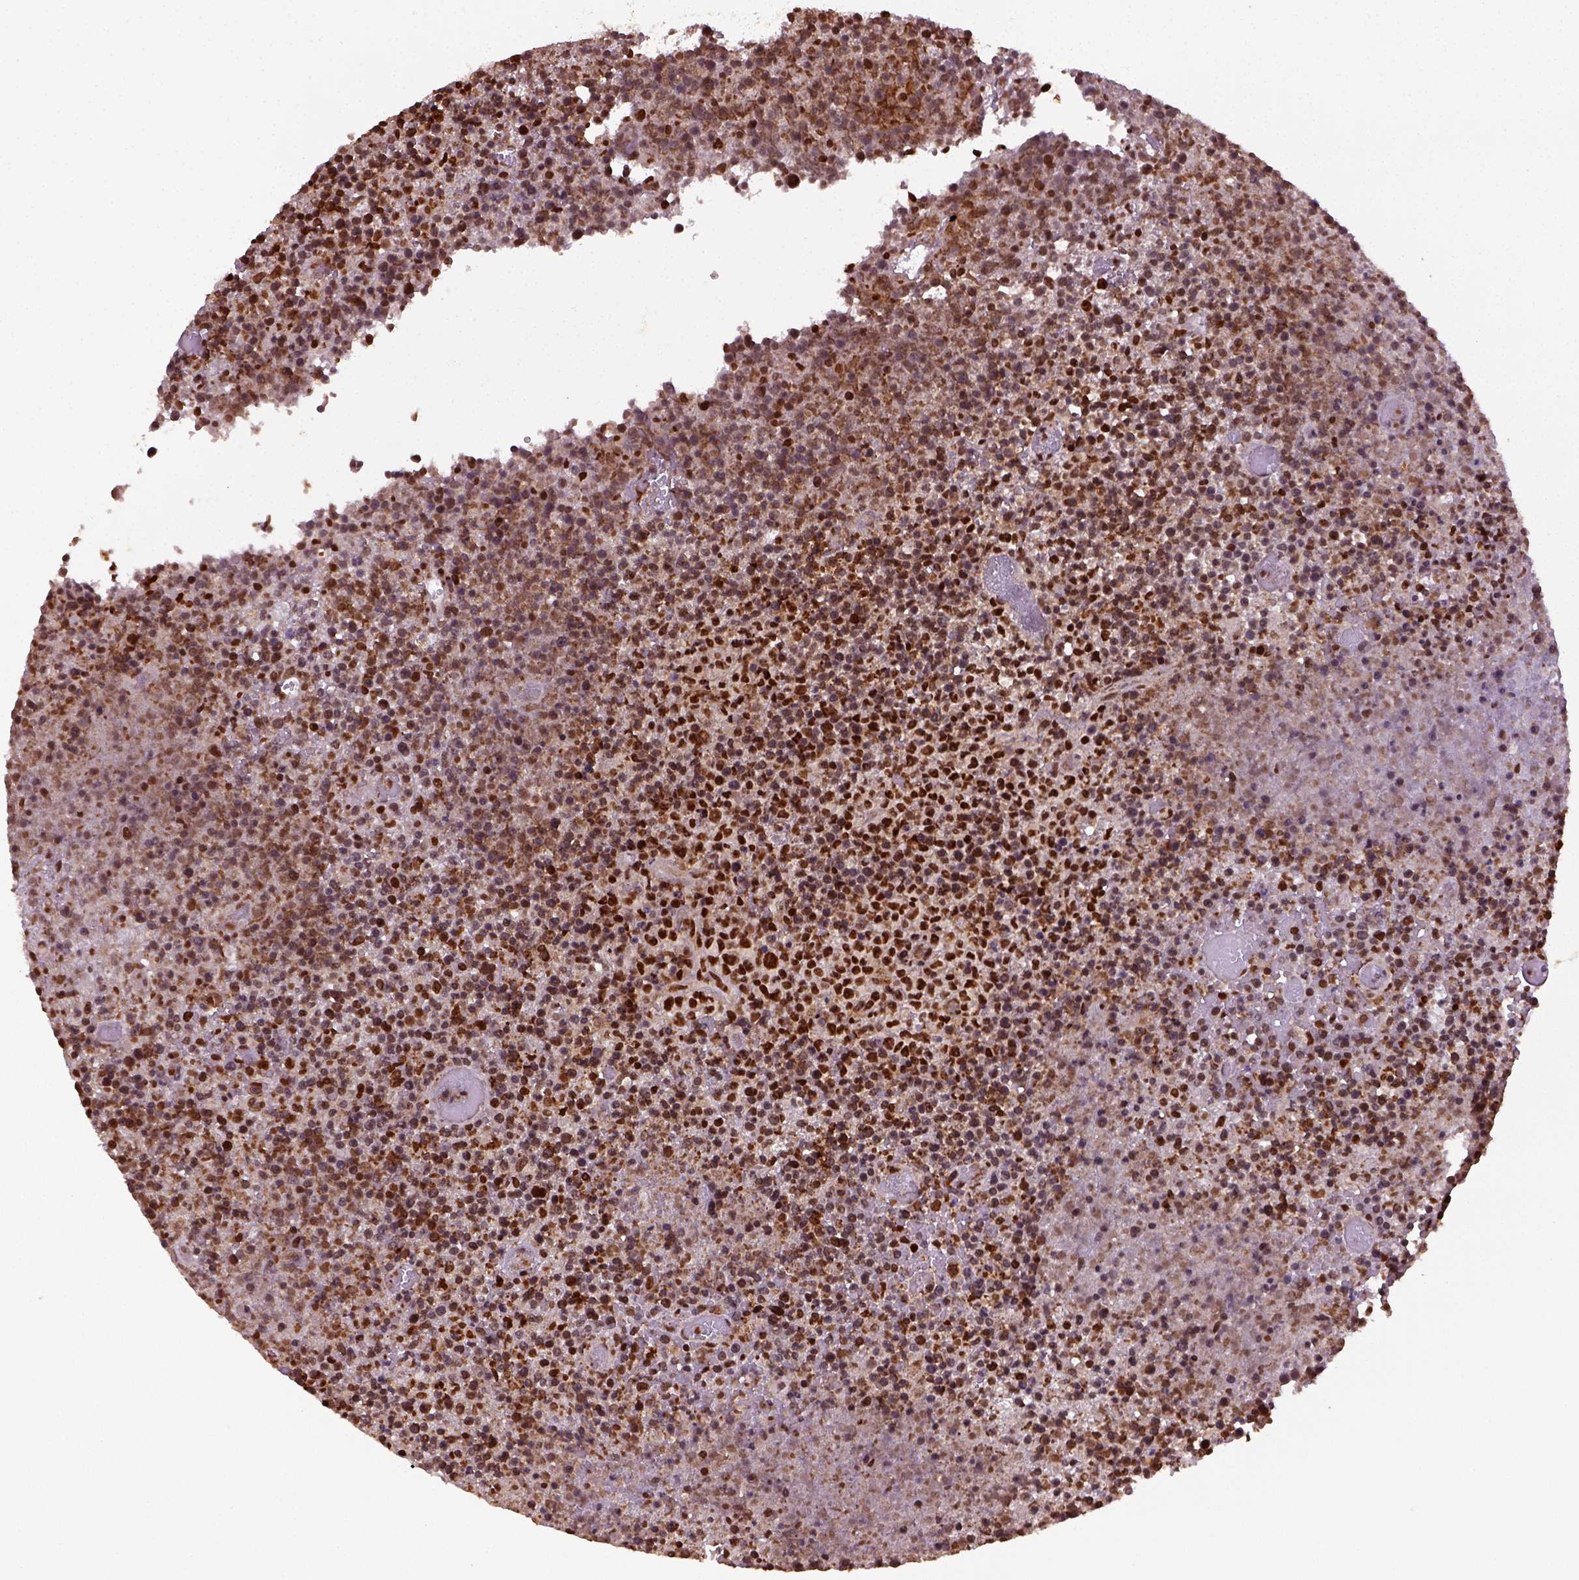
{"staining": {"intensity": "moderate", "quantity": ">75%", "location": "nuclear"}, "tissue": "lymphoma", "cell_type": "Tumor cells", "image_type": "cancer", "snomed": [{"axis": "morphology", "description": "Malignant lymphoma, non-Hodgkin's type, High grade"}, {"axis": "topography", "description": "Lymph node"}], "caption": "Immunohistochemistry staining of lymphoma, which shows medium levels of moderate nuclear positivity in about >75% of tumor cells indicating moderate nuclear protein positivity. The staining was performed using DAB (3,3'-diaminobenzidine) (brown) for protein detection and nuclei were counterstained in hematoxylin (blue).", "gene": "CCAR1", "patient": {"sex": "male", "age": 13}}